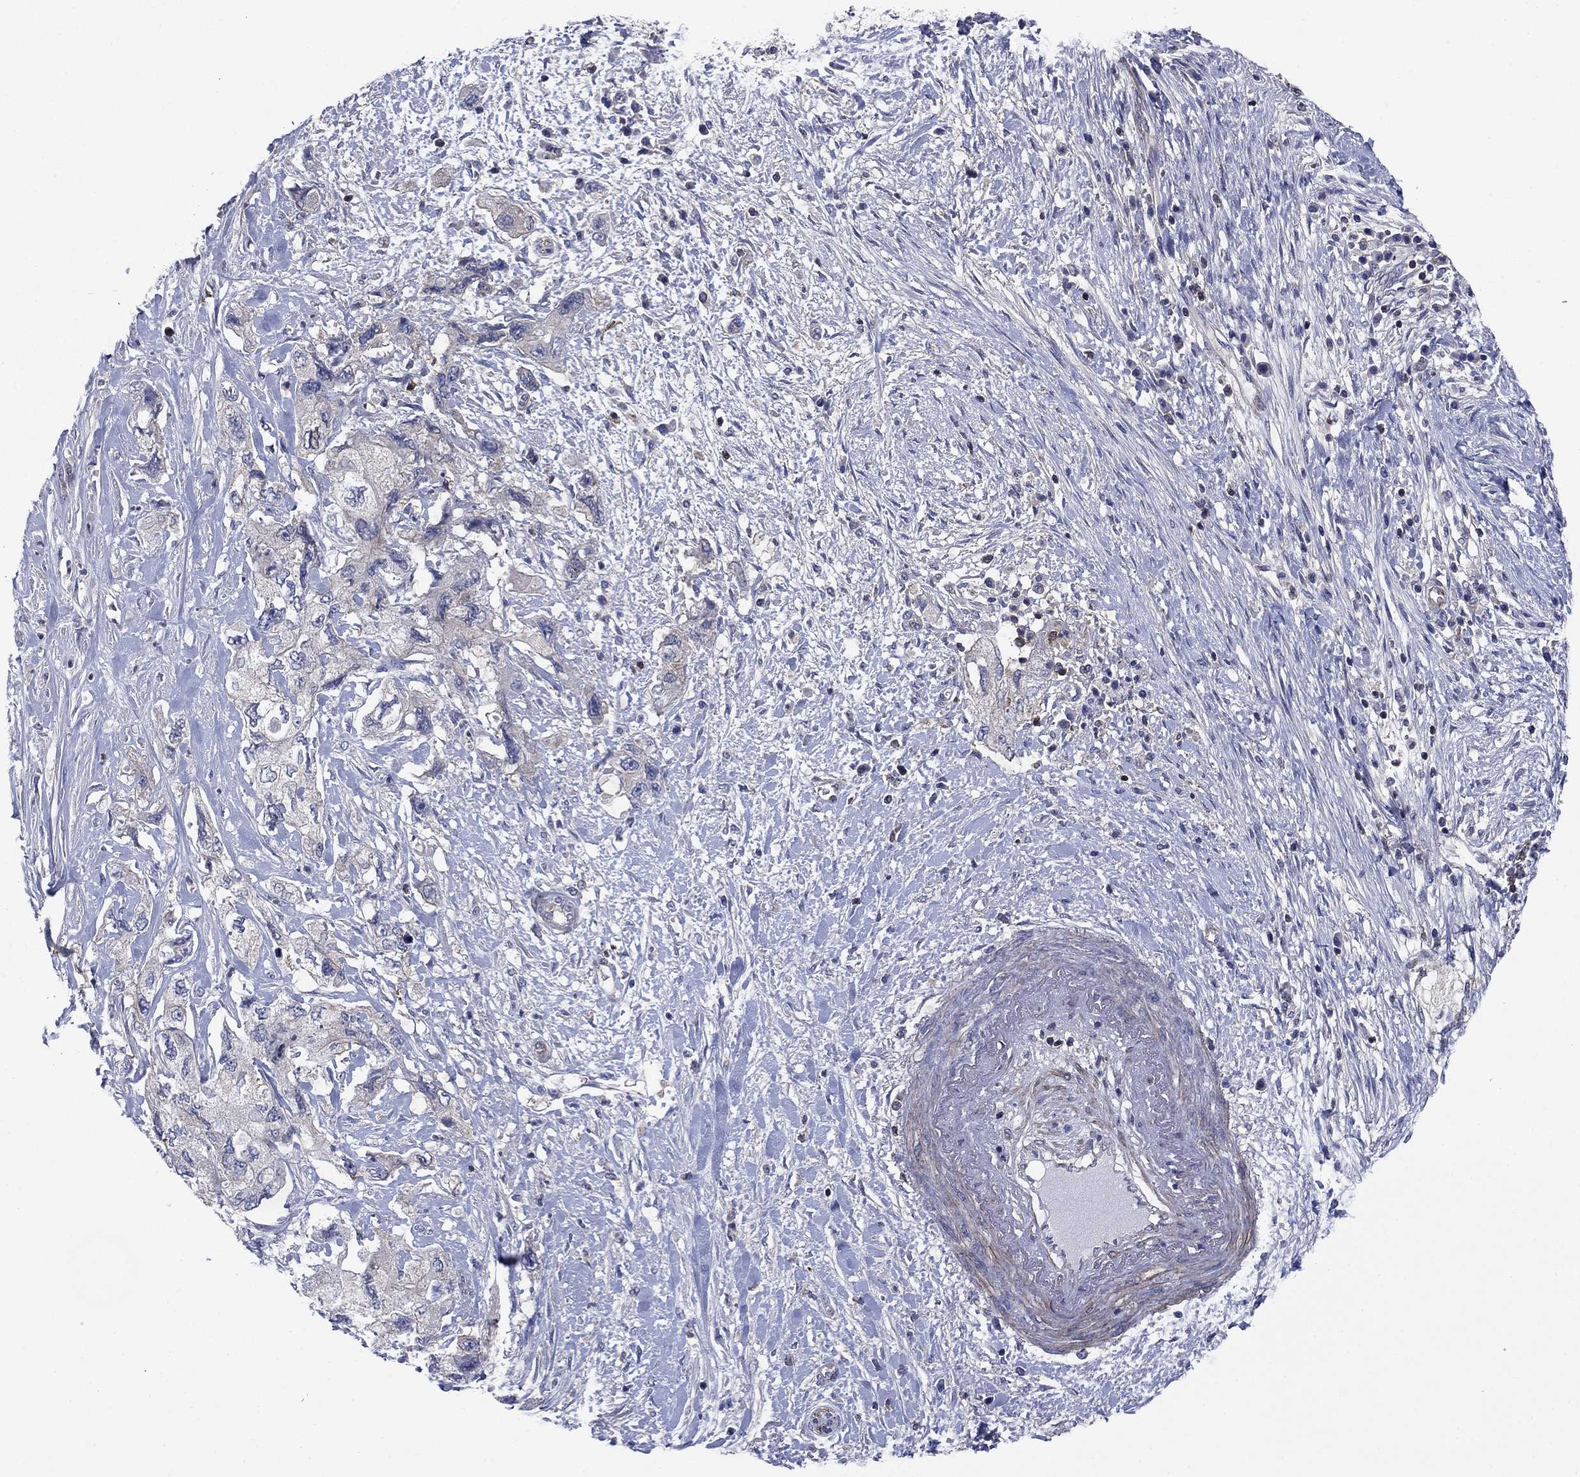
{"staining": {"intensity": "negative", "quantity": "none", "location": "none"}, "tissue": "pancreatic cancer", "cell_type": "Tumor cells", "image_type": "cancer", "snomed": [{"axis": "morphology", "description": "Adenocarcinoma, NOS"}, {"axis": "topography", "description": "Pancreas"}], "caption": "There is no significant expression in tumor cells of pancreatic adenocarcinoma.", "gene": "PSD4", "patient": {"sex": "female", "age": 73}}